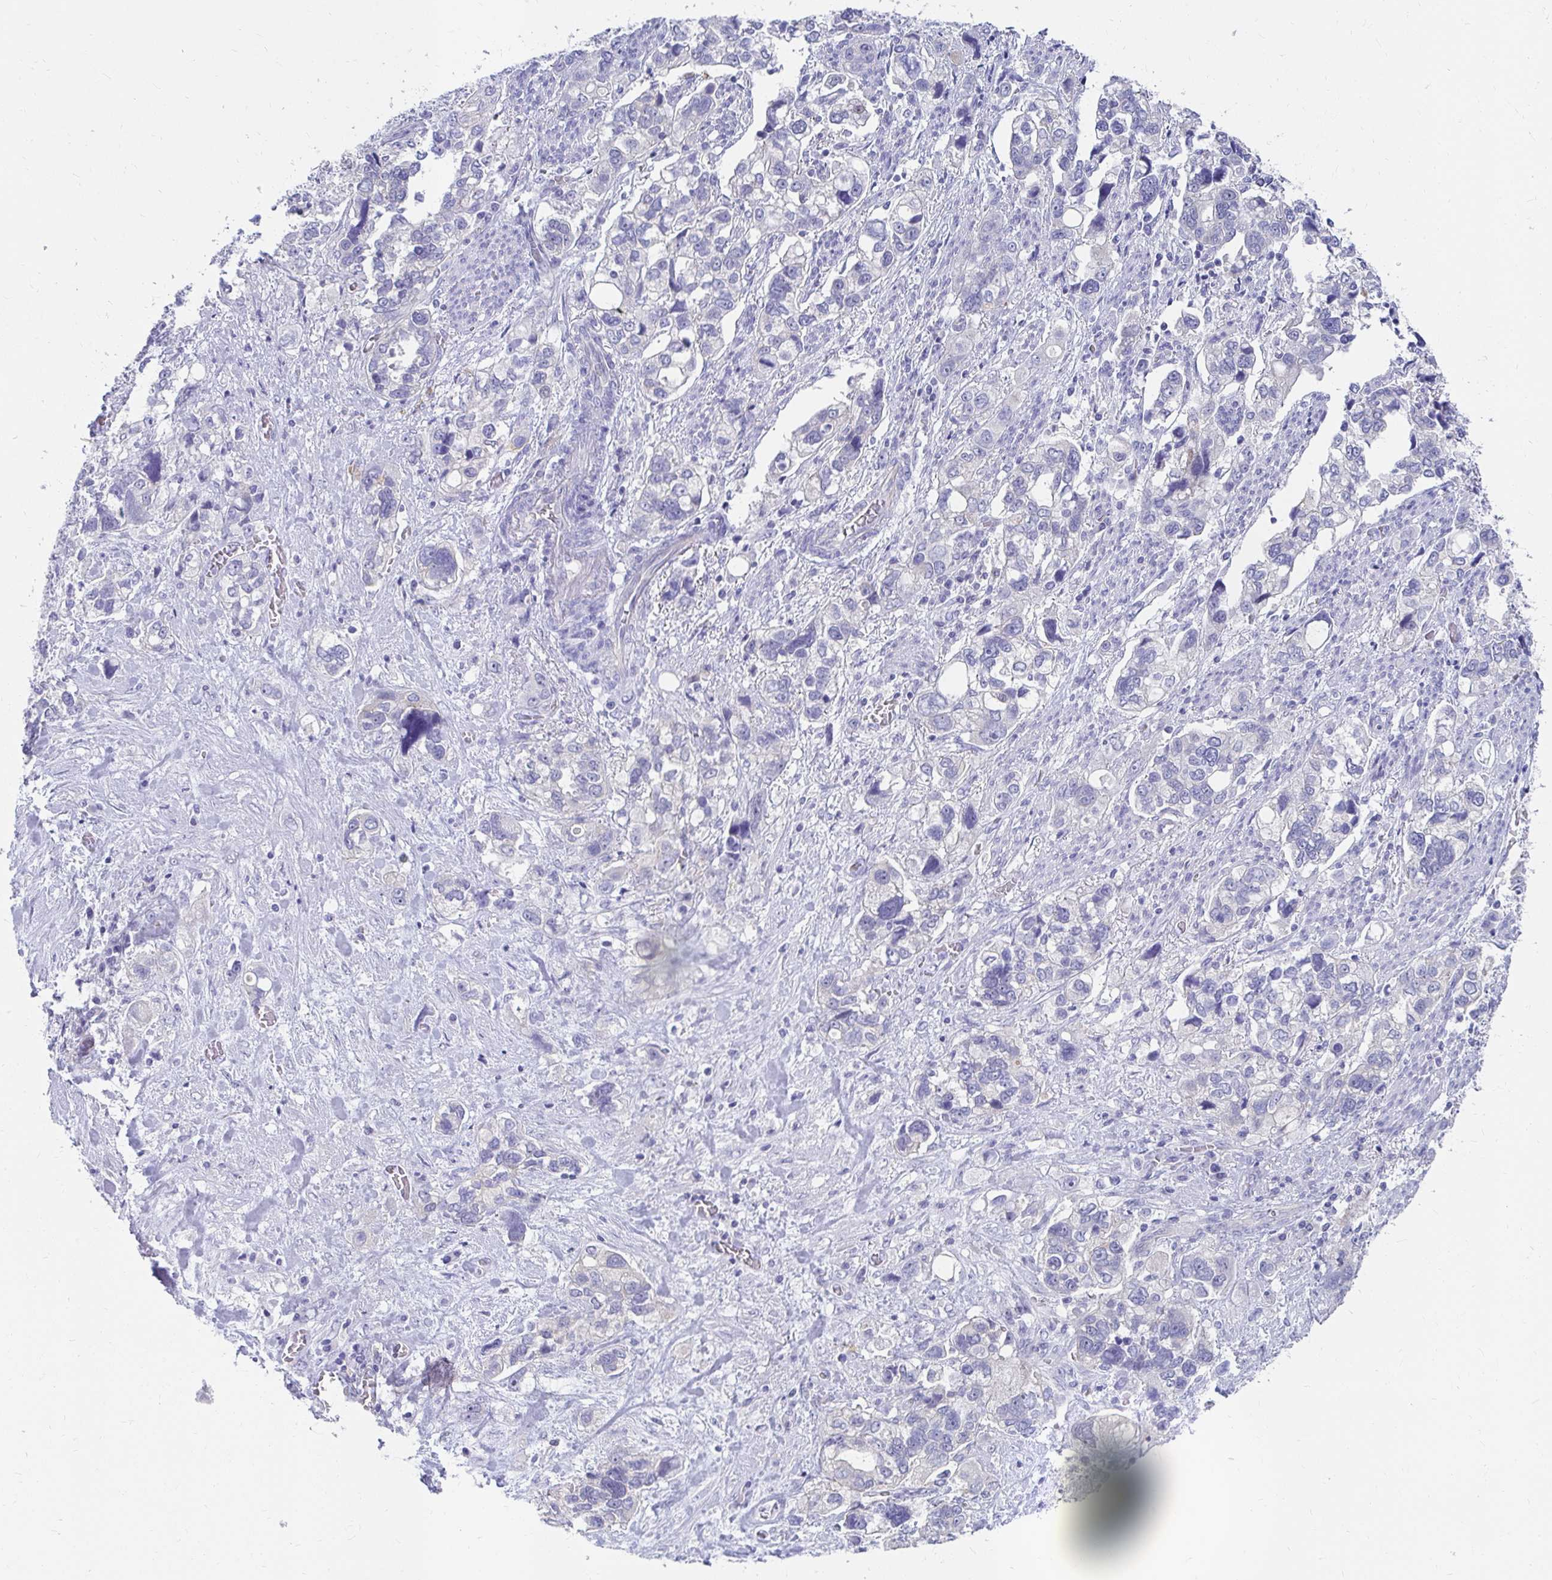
{"staining": {"intensity": "negative", "quantity": "none", "location": "none"}, "tissue": "stomach cancer", "cell_type": "Tumor cells", "image_type": "cancer", "snomed": [{"axis": "morphology", "description": "Adenocarcinoma, NOS"}, {"axis": "topography", "description": "Stomach, upper"}], "caption": "Stomach cancer (adenocarcinoma) was stained to show a protein in brown. There is no significant staining in tumor cells.", "gene": "C19orf81", "patient": {"sex": "female", "age": 81}}